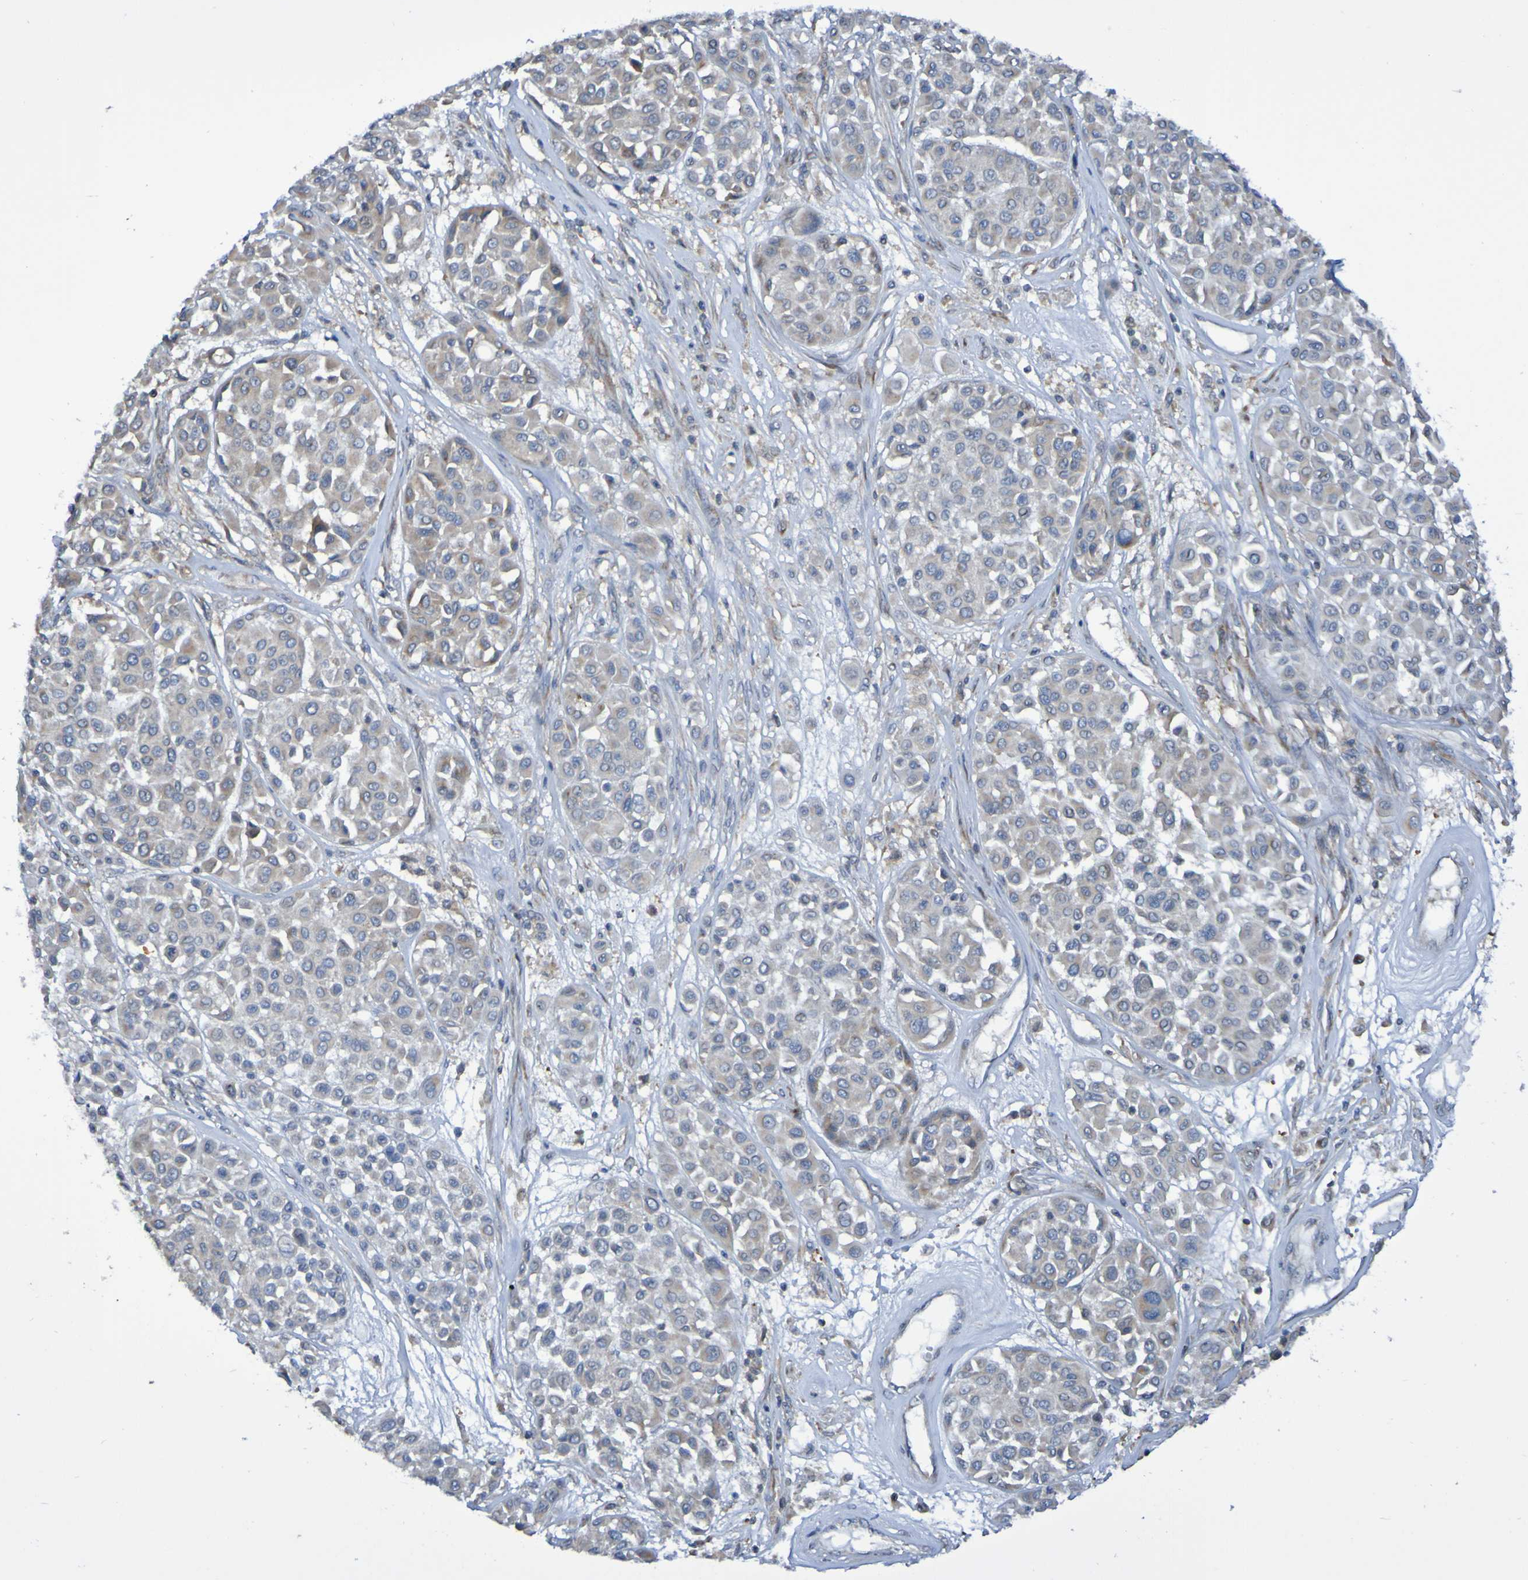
{"staining": {"intensity": "weak", "quantity": "<25%", "location": "cytoplasmic/membranous"}, "tissue": "melanoma", "cell_type": "Tumor cells", "image_type": "cancer", "snomed": [{"axis": "morphology", "description": "Malignant melanoma, Metastatic site"}, {"axis": "topography", "description": "Soft tissue"}], "caption": "The photomicrograph exhibits no staining of tumor cells in melanoma. (Brightfield microscopy of DAB immunohistochemistry (IHC) at high magnification).", "gene": "LMBRD2", "patient": {"sex": "male", "age": 41}}